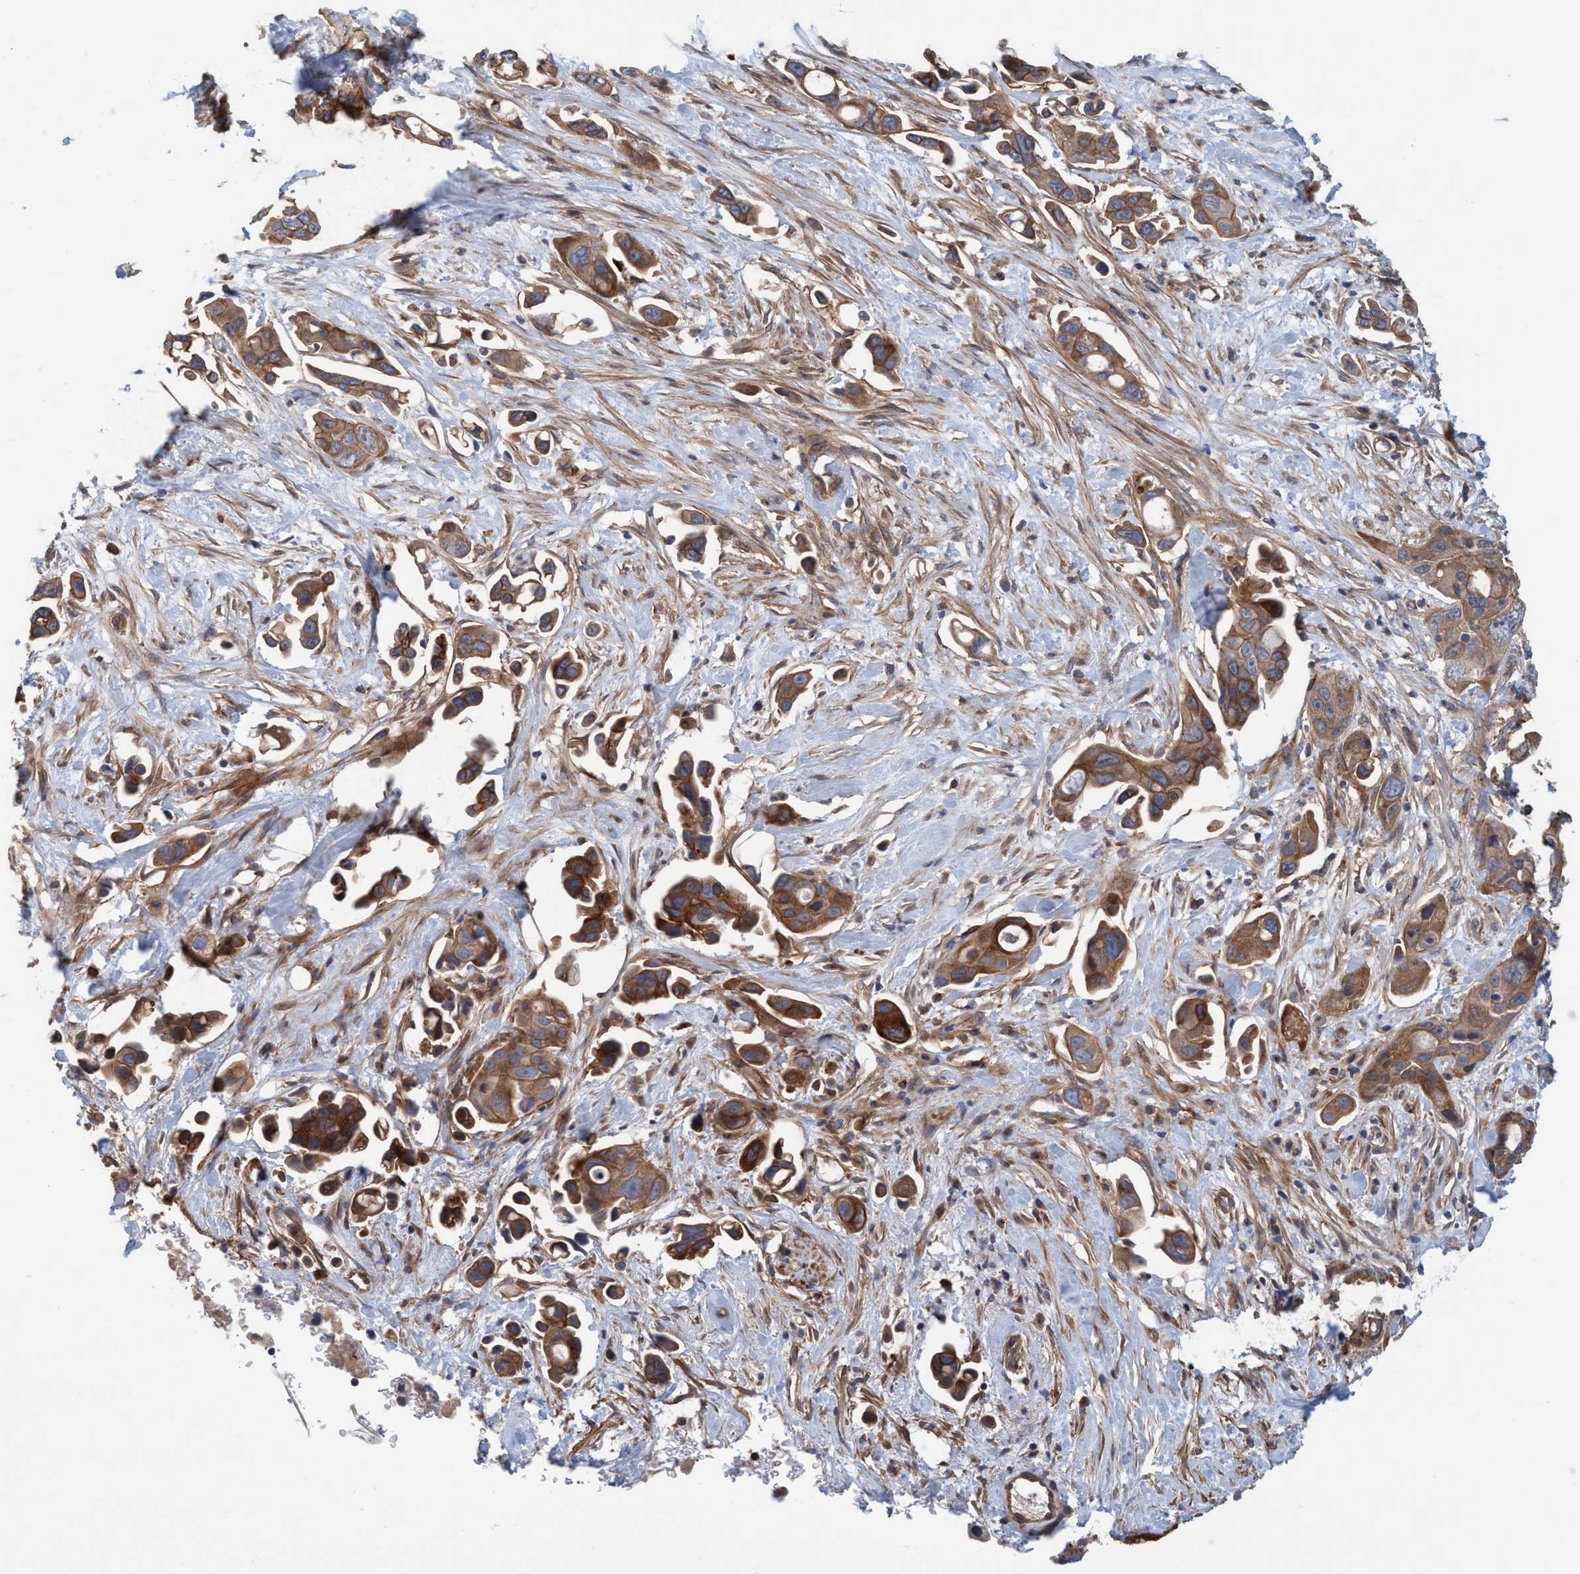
{"staining": {"intensity": "strong", "quantity": ">75%", "location": "cytoplasmic/membranous"}, "tissue": "pancreatic cancer", "cell_type": "Tumor cells", "image_type": "cancer", "snomed": [{"axis": "morphology", "description": "Adenocarcinoma, NOS"}, {"axis": "topography", "description": "Pancreas"}], "caption": "Pancreatic cancer stained for a protein demonstrates strong cytoplasmic/membranous positivity in tumor cells.", "gene": "SPECC1", "patient": {"sex": "male", "age": 53}}